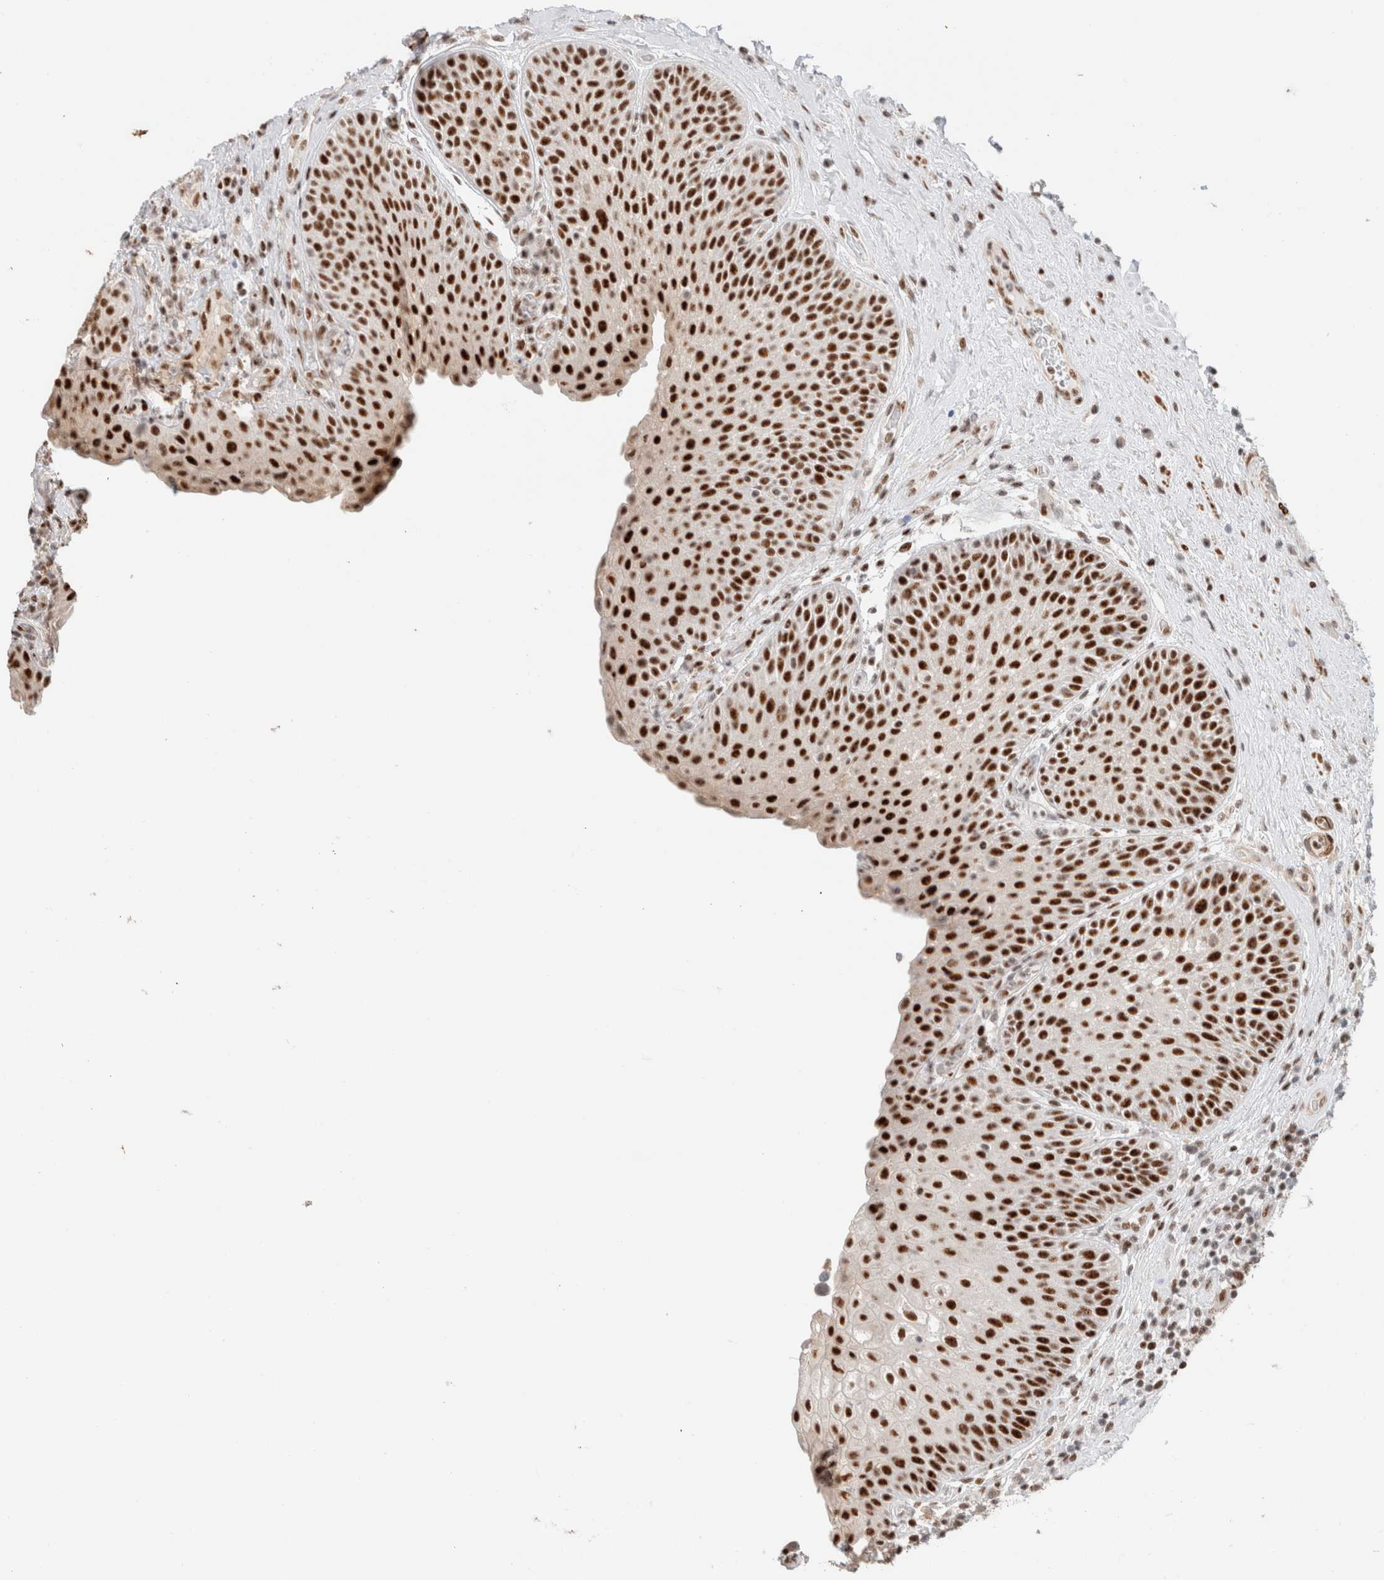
{"staining": {"intensity": "strong", "quantity": ">75%", "location": "nuclear"}, "tissue": "urinary bladder", "cell_type": "Urothelial cells", "image_type": "normal", "snomed": [{"axis": "morphology", "description": "Normal tissue, NOS"}, {"axis": "topography", "description": "Urinary bladder"}], "caption": "Immunohistochemistry (IHC) image of benign human urinary bladder stained for a protein (brown), which shows high levels of strong nuclear expression in about >75% of urothelial cells.", "gene": "ID3", "patient": {"sex": "female", "age": 62}}